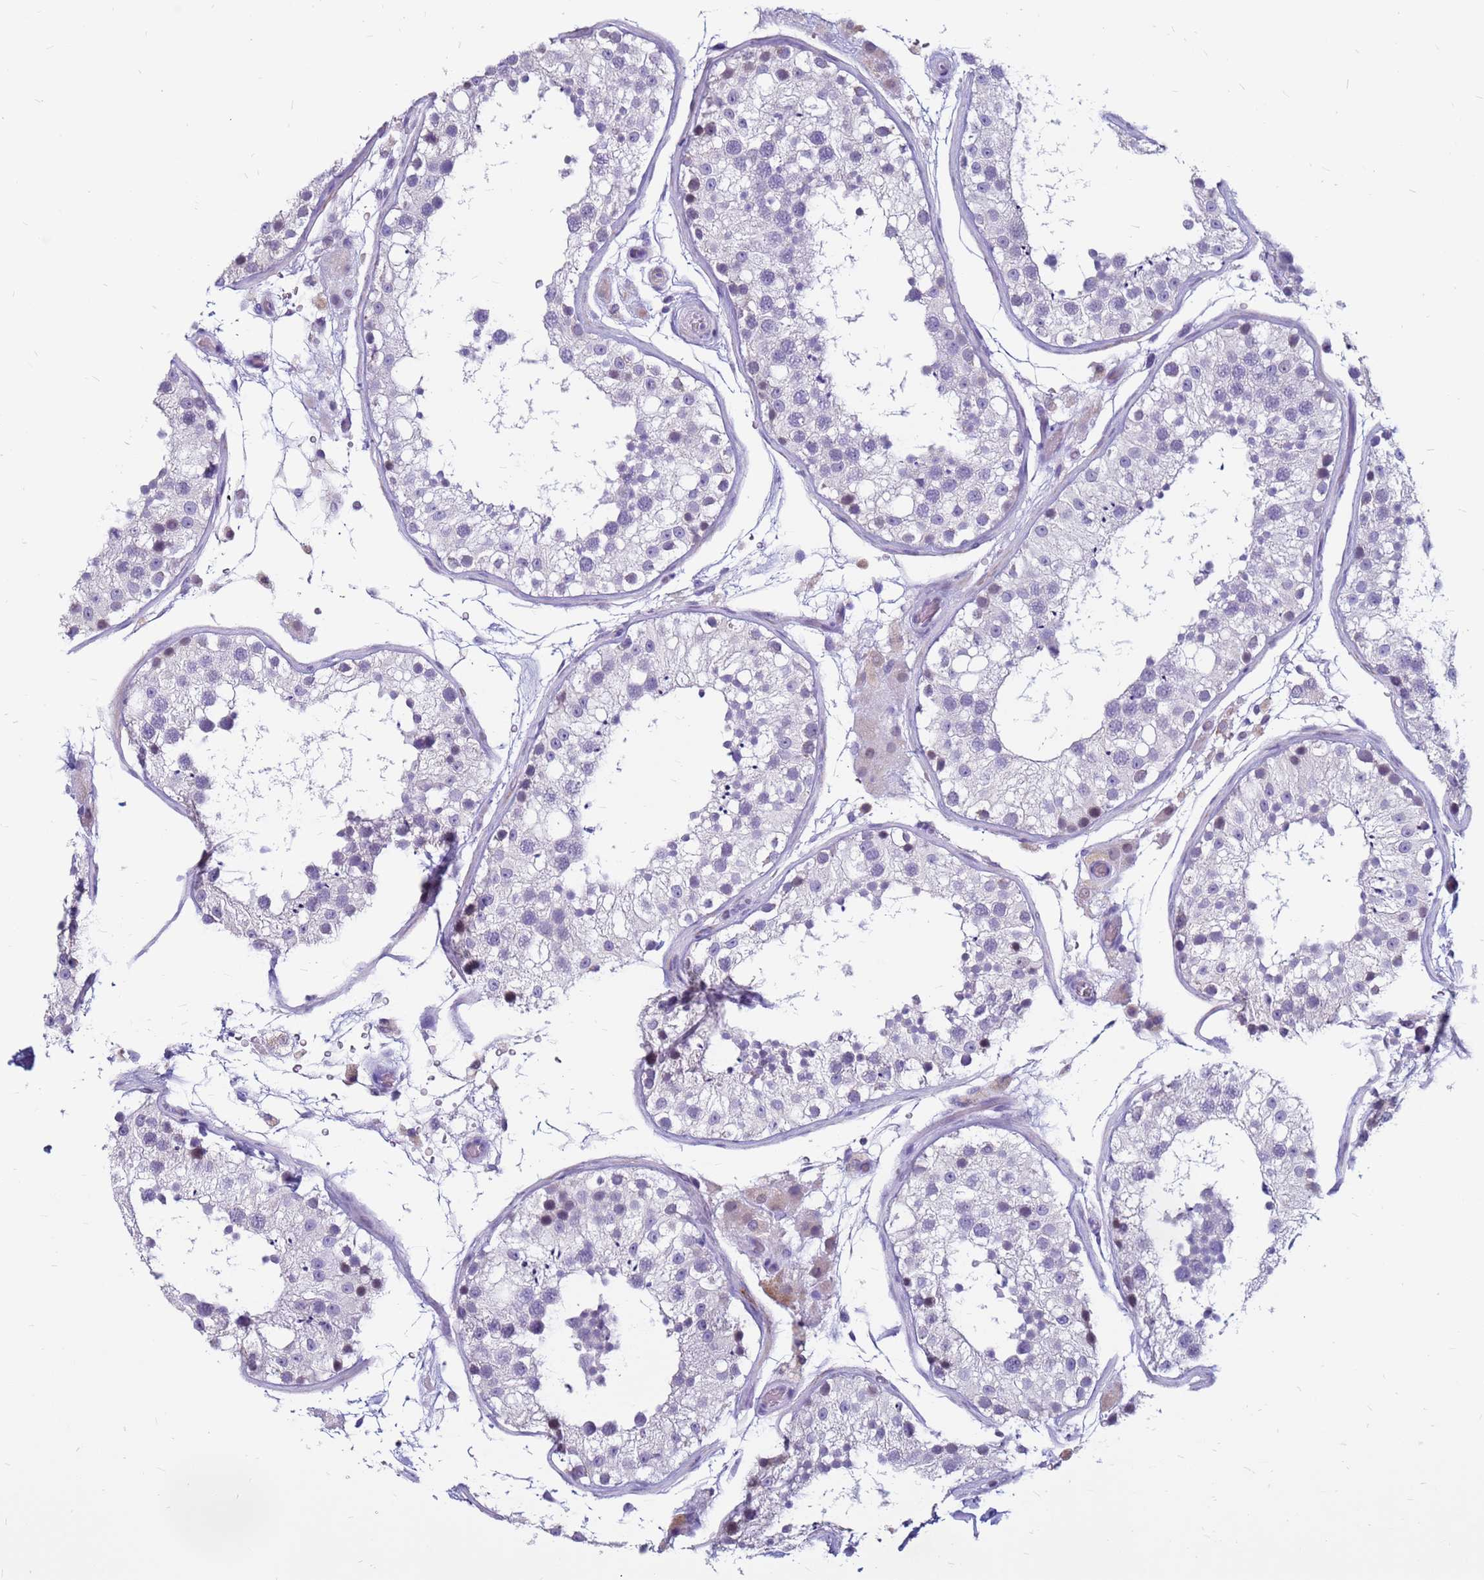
{"staining": {"intensity": "negative", "quantity": "none", "location": "none"}, "tissue": "testis", "cell_type": "Cells in seminiferous ducts", "image_type": "normal", "snomed": [{"axis": "morphology", "description": "Normal tissue, NOS"}, {"axis": "topography", "description": "Testis"}], "caption": "The image exhibits no staining of cells in seminiferous ducts in unremarkable testis.", "gene": "CDK2AP2", "patient": {"sex": "male", "age": 26}}